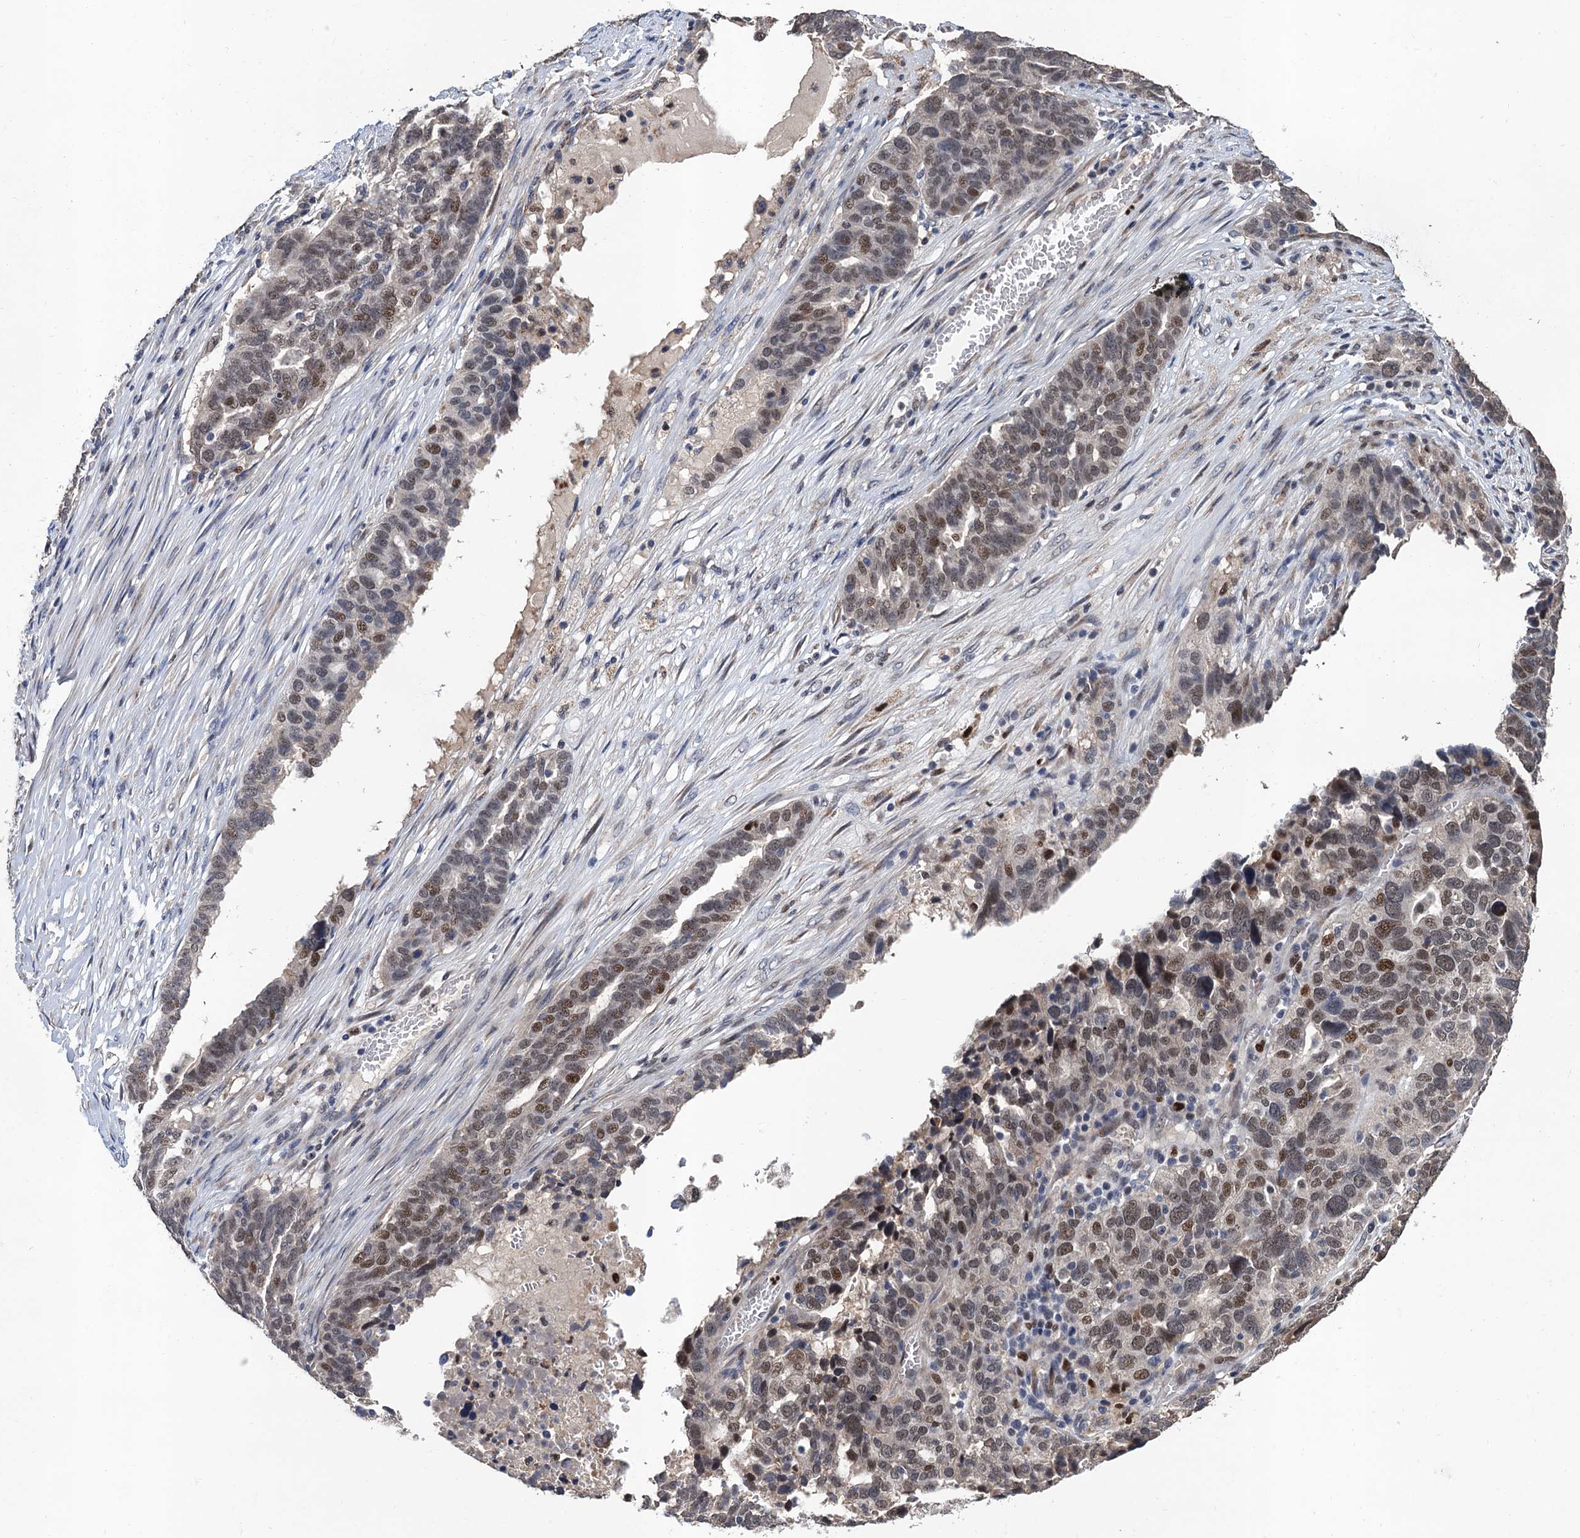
{"staining": {"intensity": "moderate", "quantity": "25%-75%", "location": "nuclear"}, "tissue": "ovarian cancer", "cell_type": "Tumor cells", "image_type": "cancer", "snomed": [{"axis": "morphology", "description": "Cystadenocarcinoma, serous, NOS"}, {"axis": "topography", "description": "Ovary"}], "caption": "Immunohistochemistry (IHC) of ovarian cancer displays medium levels of moderate nuclear expression in about 25%-75% of tumor cells.", "gene": "TSEN34", "patient": {"sex": "female", "age": 59}}